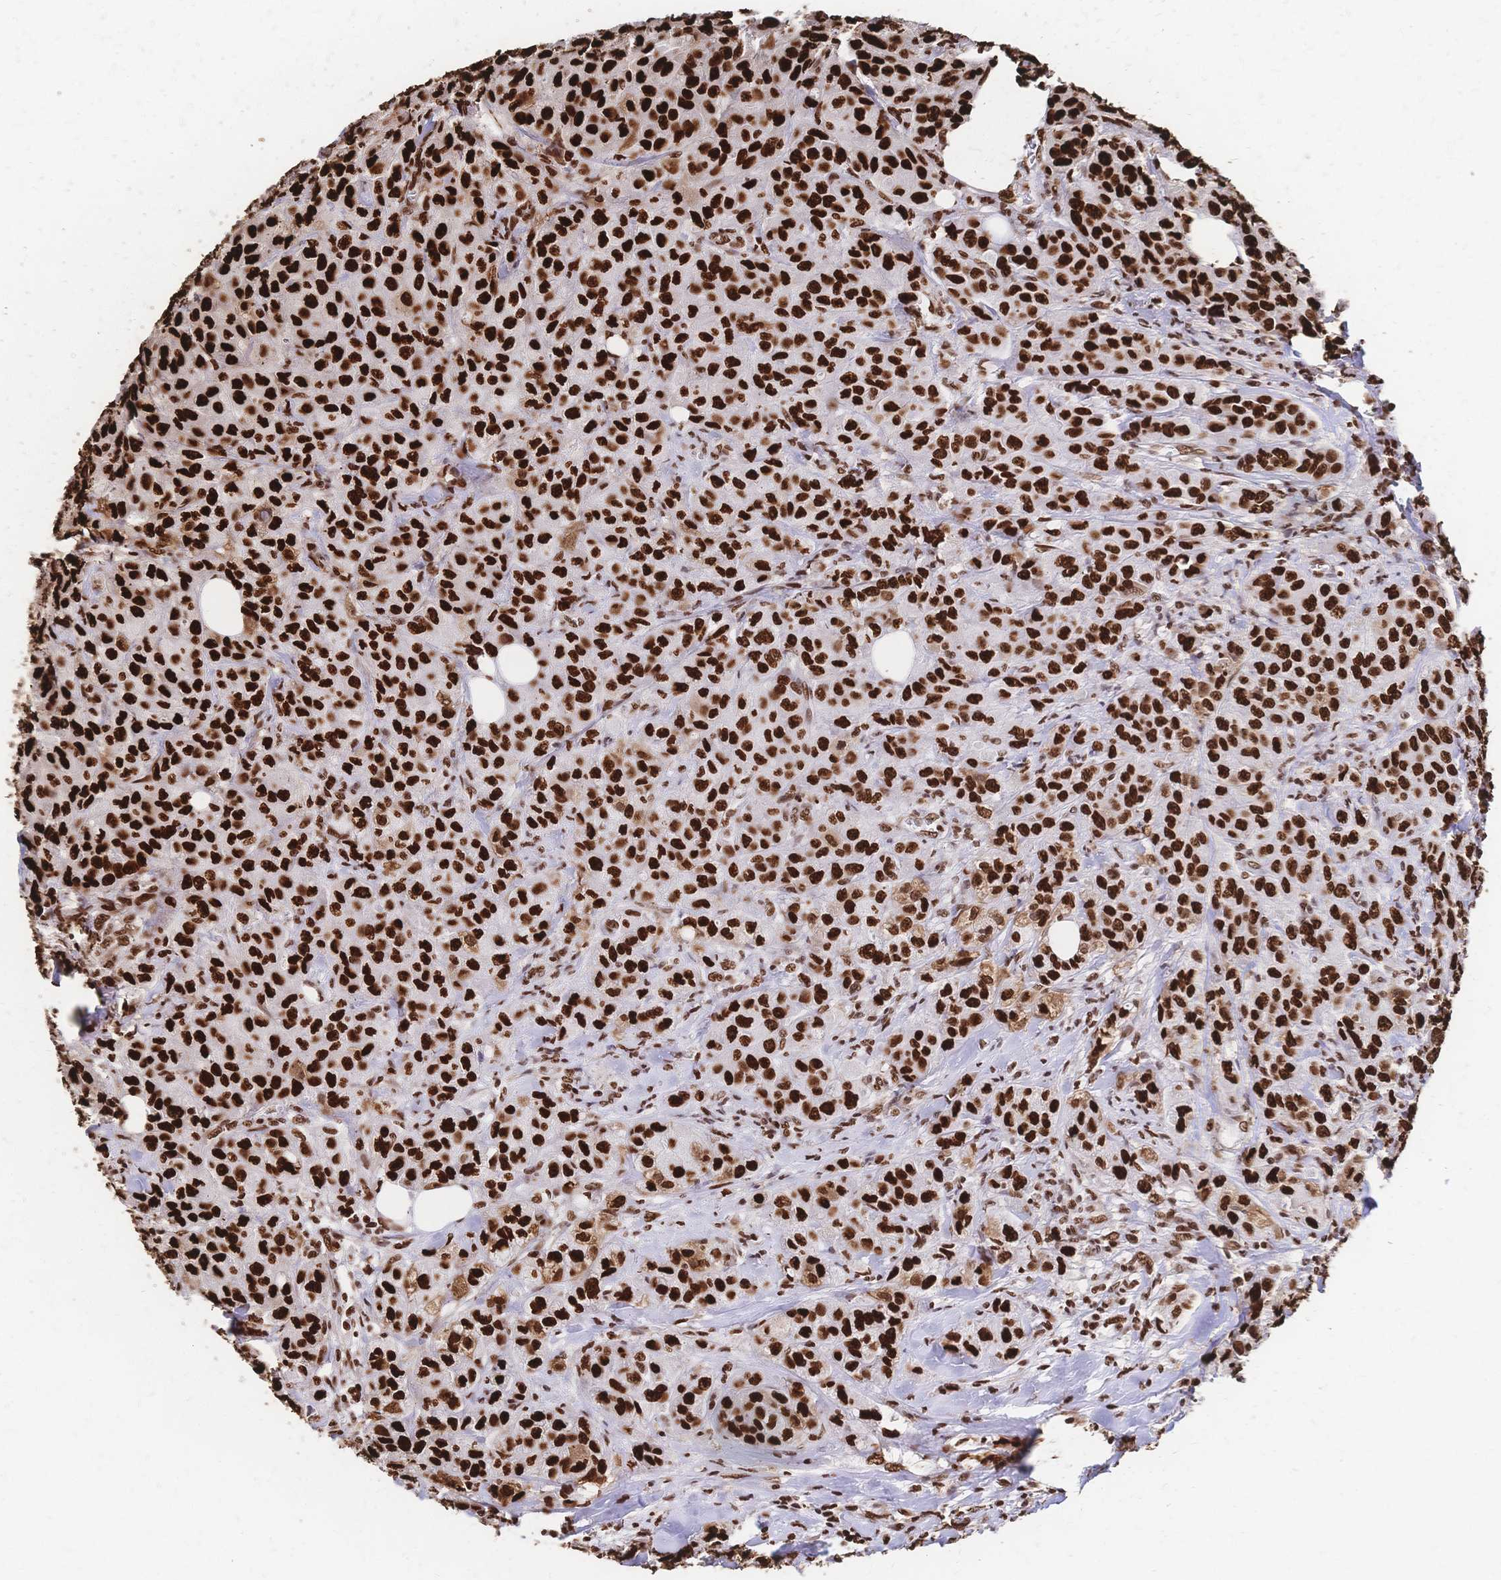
{"staining": {"intensity": "strong", "quantity": ">75%", "location": "nuclear"}, "tissue": "breast cancer", "cell_type": "Tumor cells", "image_type": "cancer", "snomed": [{"axis": "morphology", "description": "Normal tissue, NOS"}, {"axis": "morphology", "description": "Duct carcinoma"}, {"axis": "topography", "description": "Breast"}], "caption": "This micrograph displays immunohistochemistry staining of breast cancer (intraductal carcinoma), with high strong nuclear staining in about >75% of tumor cells.", "gene": "HDGF", "patient": {"sex": "female", "age": 43}}